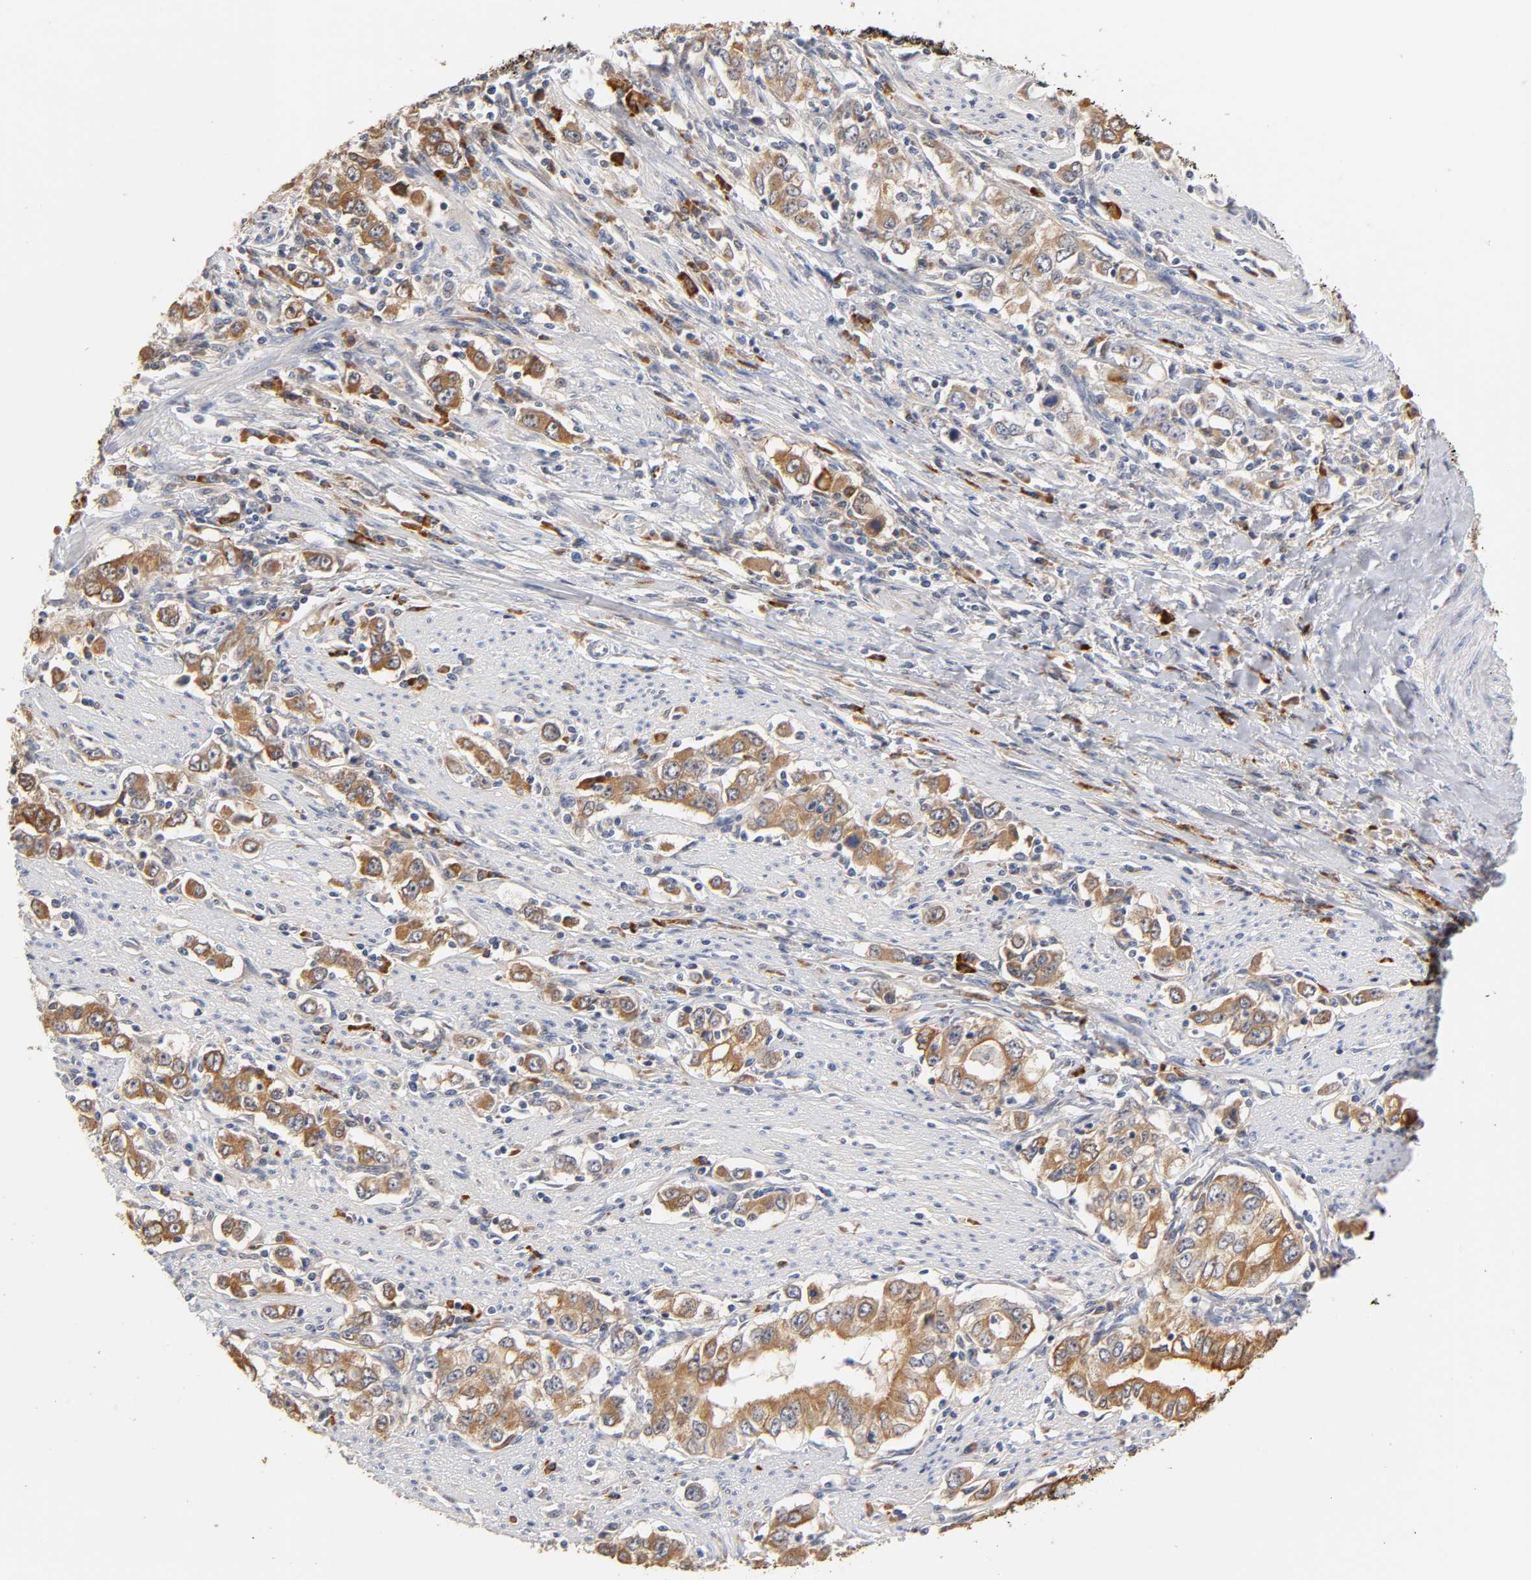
{"staining": {"intensity": "strong", "quantity": ">75%", "location": "cytoplasmic/membranous"}, "tissue": "stomach cancer", "cell_type": "Tumor cells", "image_type": "cancer", "snomed": [{"axis": "morphology", "description": "Adenocarcinoma, NOS"}, {"axis": "topography", "description": "Stomach, lower"}], "caption": "Protein analysis of adenocarcinoma (stomach) tissue reveals strong cytoplasmic/membranous staining in approximately >75% of tumor cells.", "gene": "GSTZ1", "patient": {"sex": "female", "age": 72}}